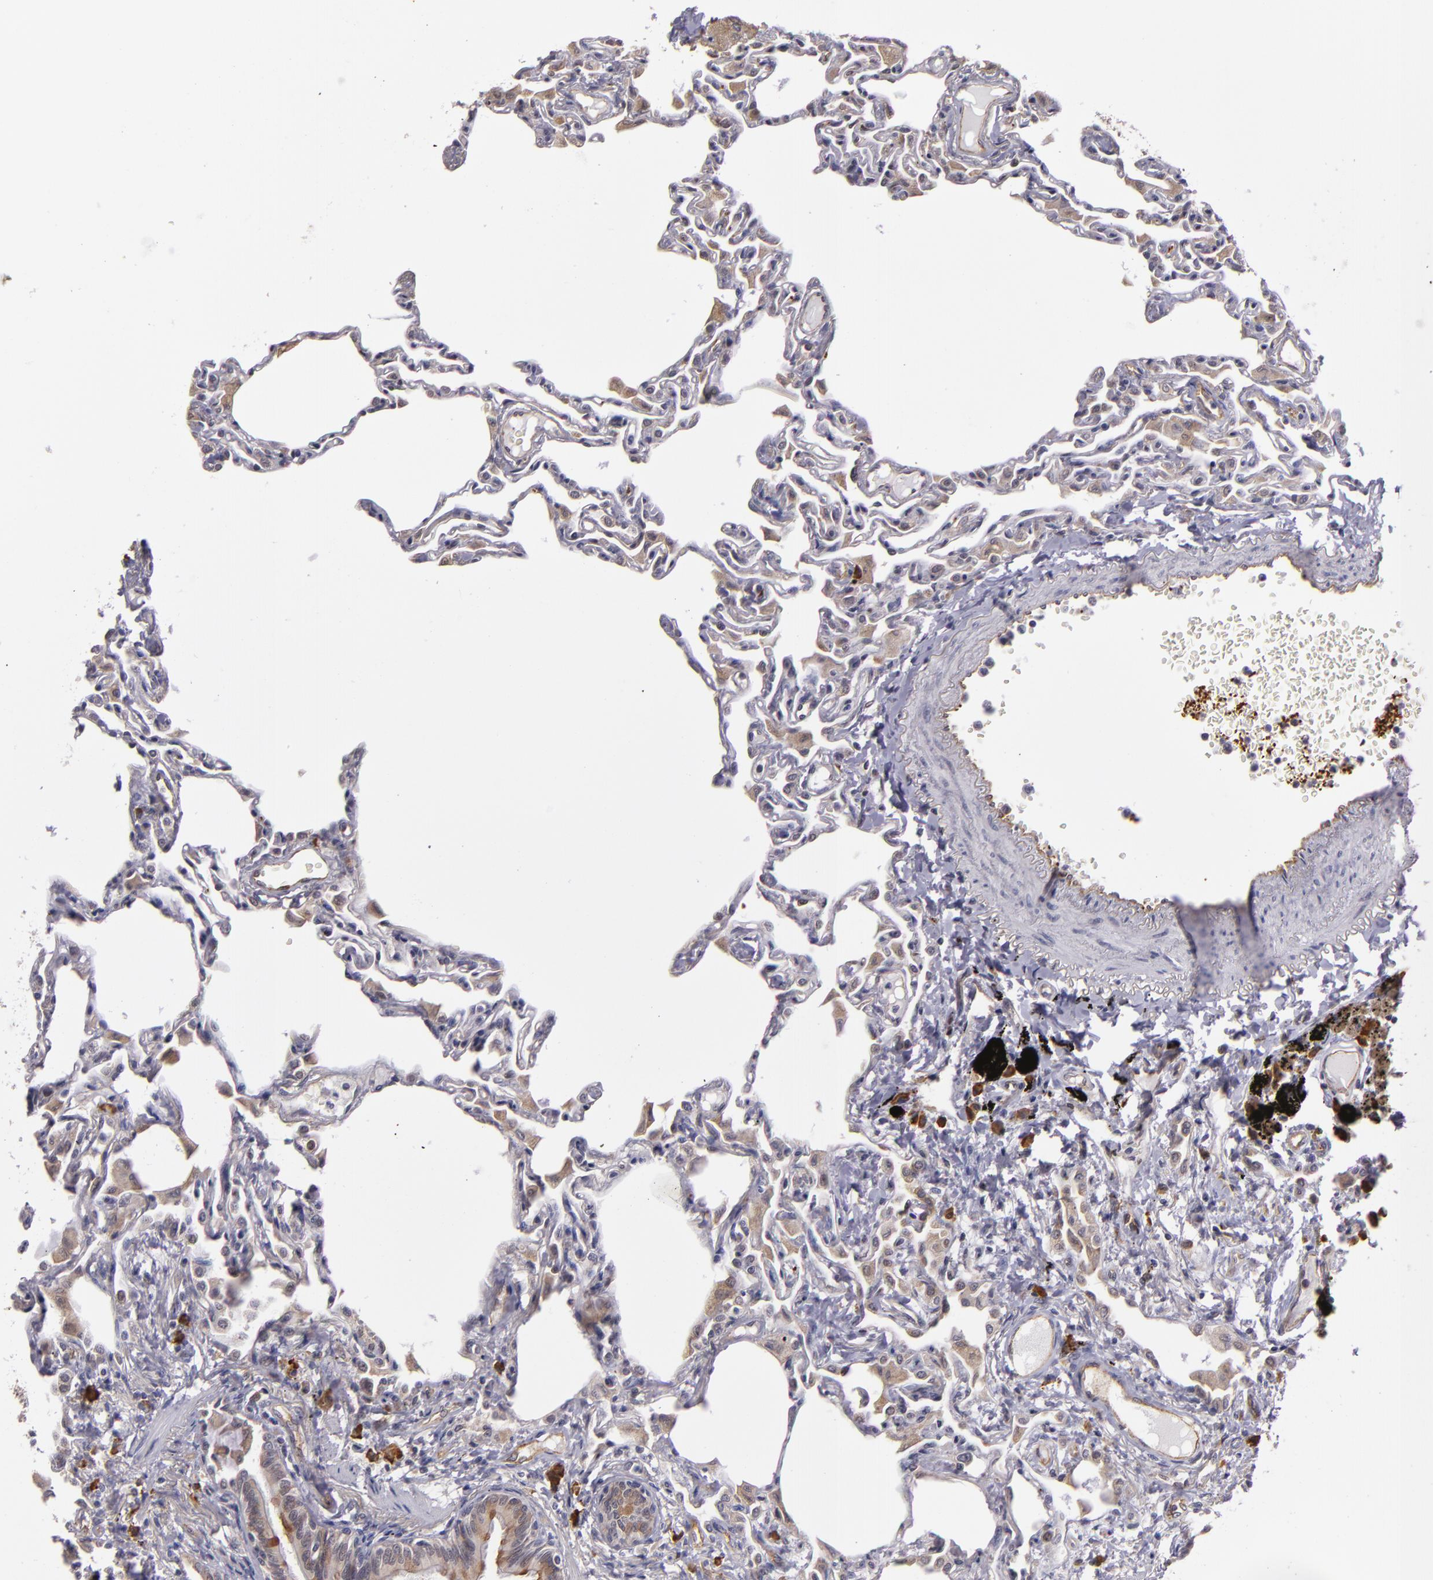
{"staining": {"intensity": "negative", "quantity": "none", "location": "none"}, "tissue": "lung", "cell_type": "Alveolar cells", "image_type": "normal", "snomed": [{"axis": "morphology", "description": "Normal tissue, NOS"}, {"axis": "topography", "description": "Lung"}], "caption": "IHC histopathology image of normal lung: human lung stained with DAB (3,3'-diaminobenzidine) reveals no significant protein staining in alveolar cells.", "gene": "SYTL4", "patient": {"sex": "female", "age": 49}}